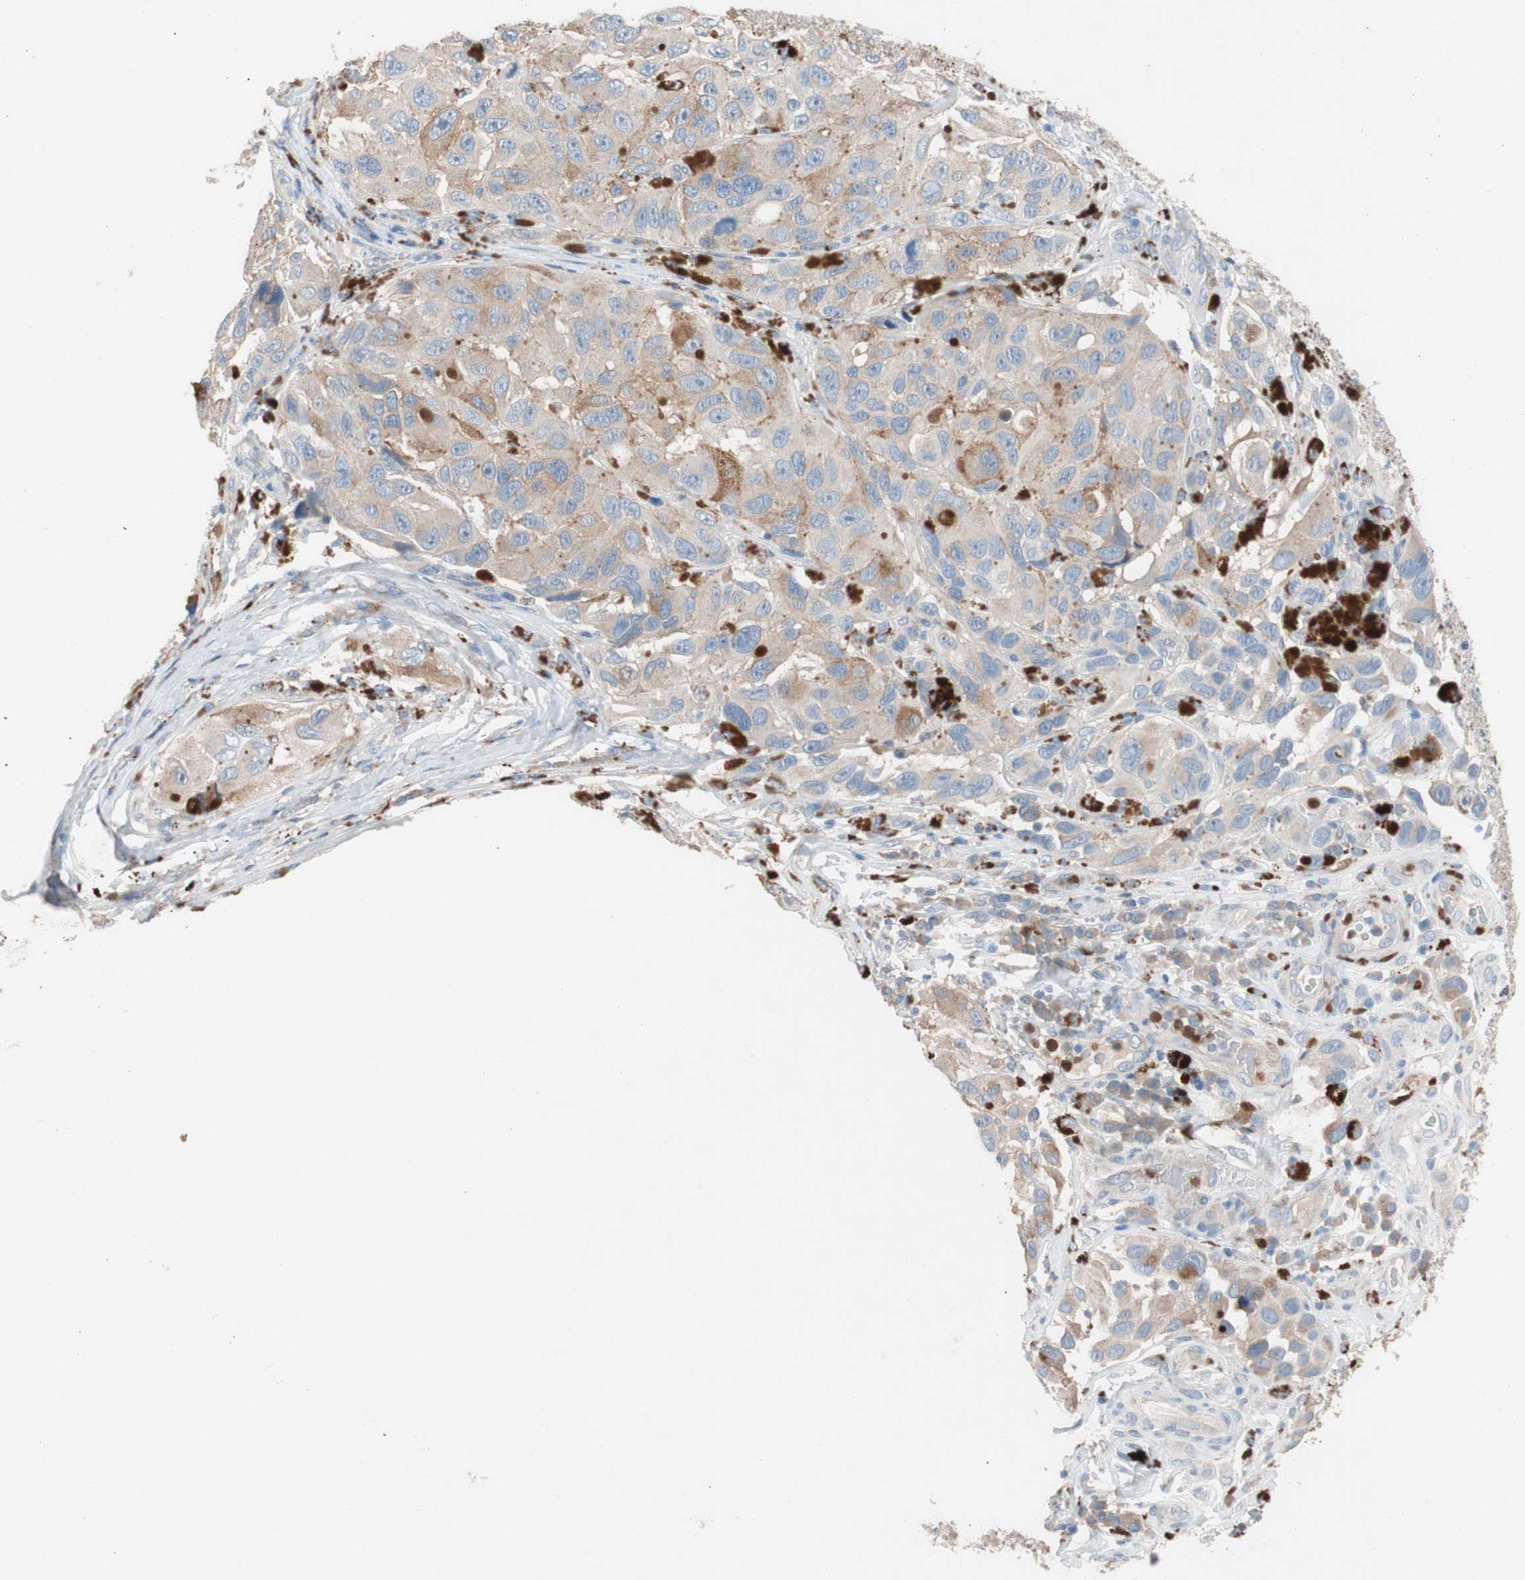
{"staining": {"intensity": "moderate", "quantity": ">75%", "location": "cytoplasmic/membranous"}, "tissue": "melanoma", "cell_type": "Tumor cells", "image_type": "cancer", "snomed": [{"axis": "morphology", "description": "Malignant melanoma, NOS"}, {"axis": "topography", "description": "Skin"}], "caption": "Malignant melanoma tissue displays moderate cytoplasmic/membranous expression in about >75% of tumor cells", "gene": "CLEC4D", "patient": {"sex": "female", "age": 73}}